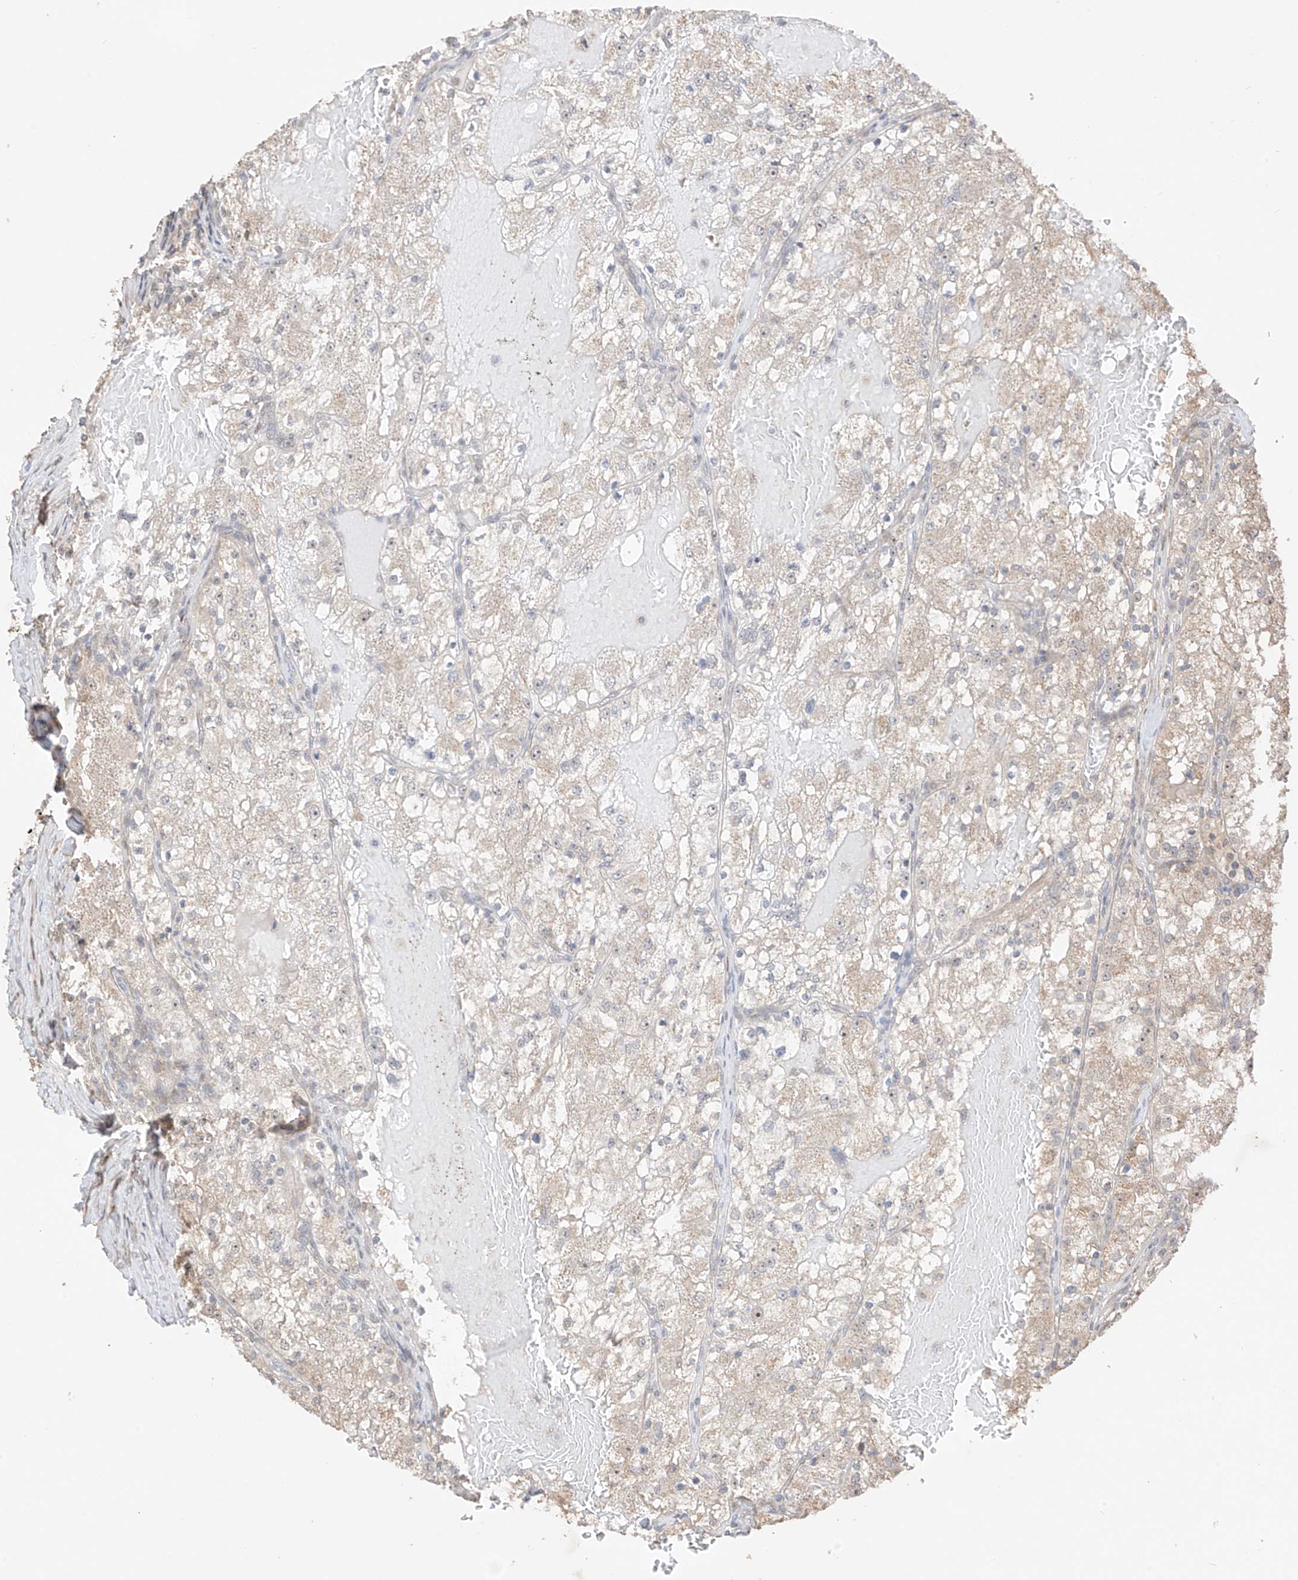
{"staining": {"intensity": "negative", "quantity": "none", "location": "none"}, "tissue": "renal cancer", "cell_type": "Tumor cells", "image_type": "cancer", "snomed": [{"axis": "morphology", "description": "Normal tissue, NOS"}, {"axis": "morphology", "description": "Adenocarcinoma, NOS"}, {"axis": "topography", "description": "Kidney"}], "caption": "A photomicrograph of renal adenocarcinoma stained for a protein demonstrates no brown staining in tumor cells. (DAB (3,3'-diaminobenzidine) IHC visualized using brightfield microscopy, high magnification).", "gene": "LATS1", "patient": {"sex": "male", "age": 68}}